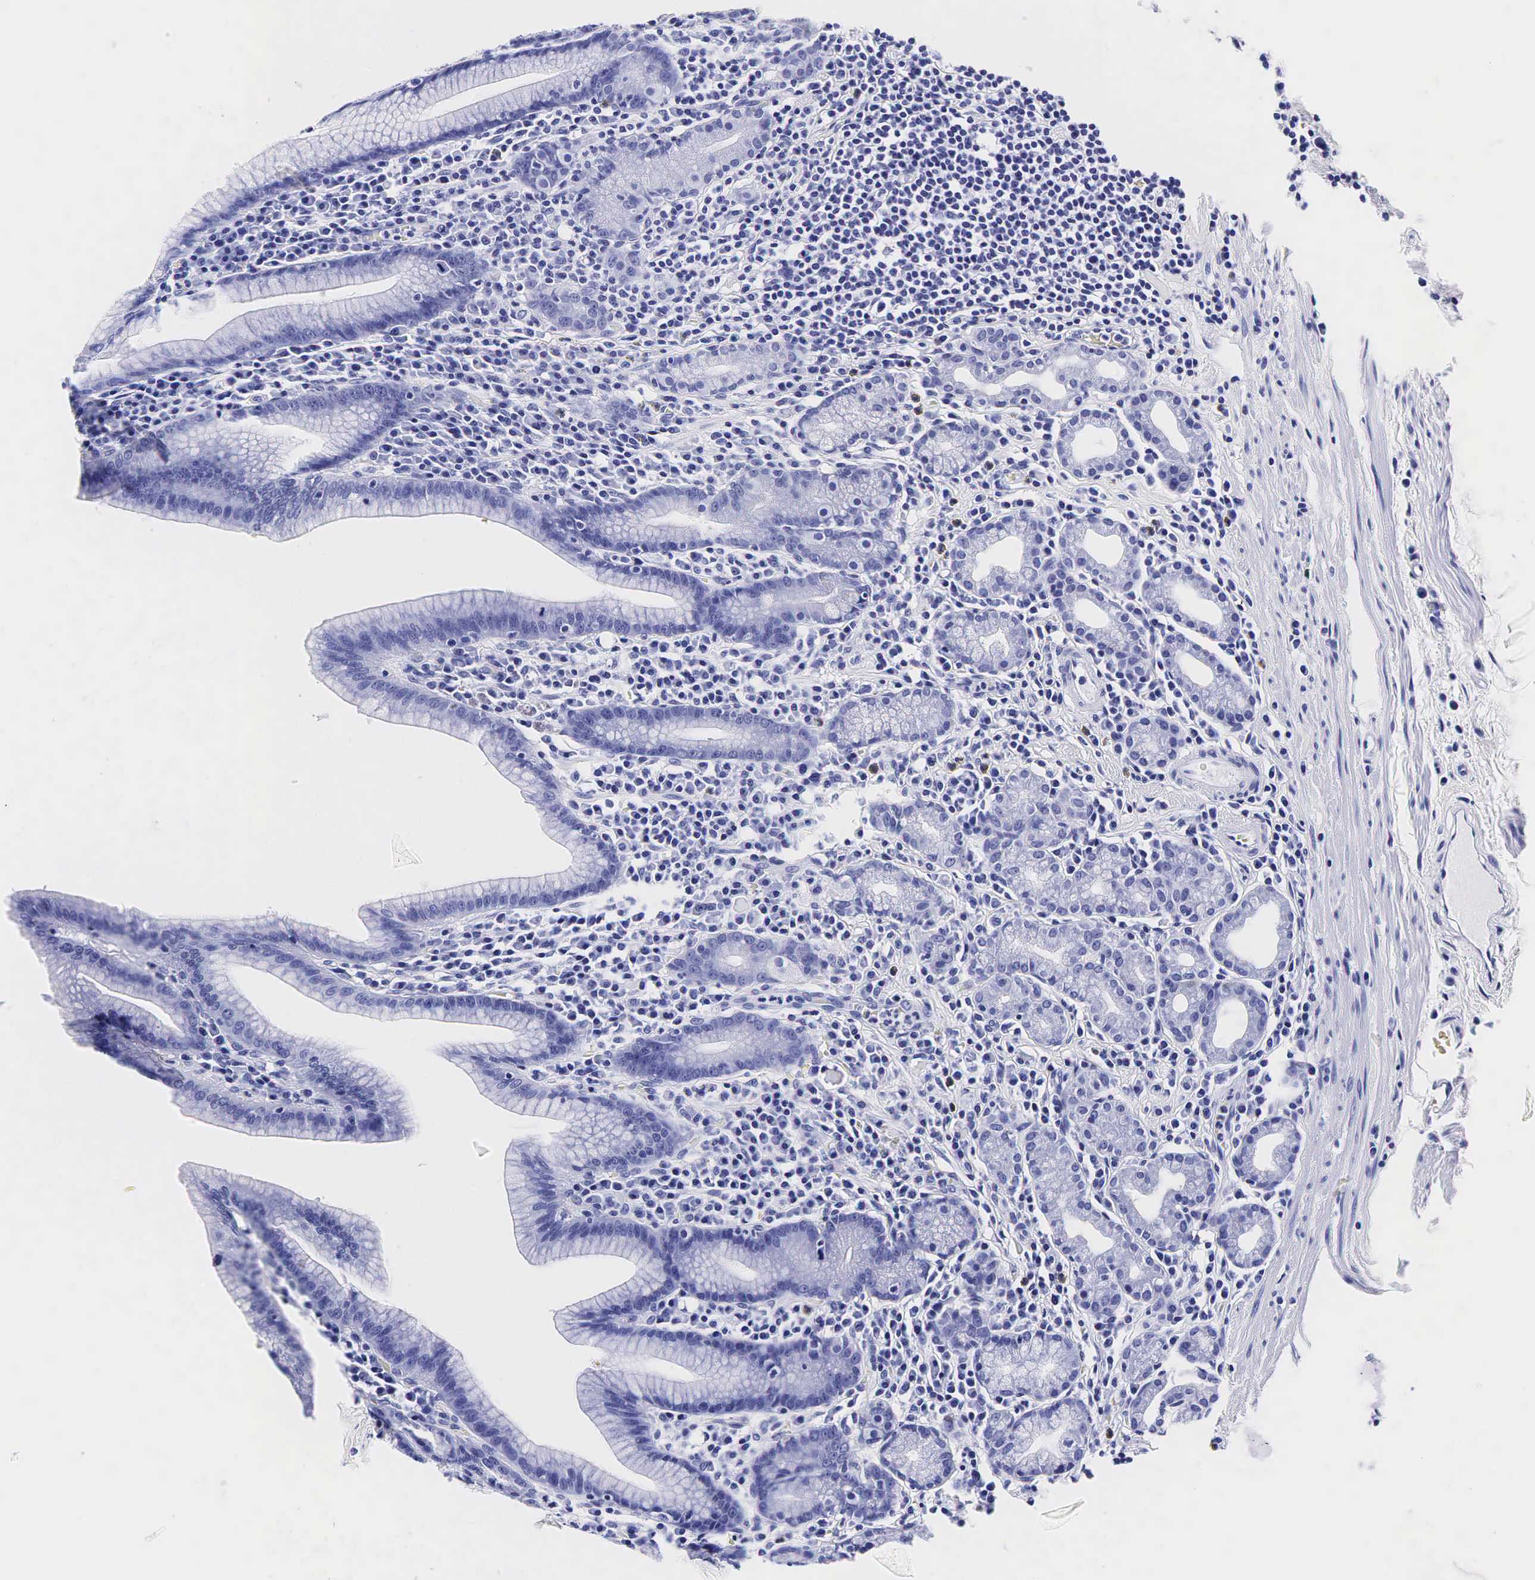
{"staining": {"intensity": "negative", "quantity": "none", "location": "none"}, "tissue": "stomach", "cell_type": "Glandular cells", "image_type": "normal", "snomed": [{"axis": "morphology", "description": "Normal tissue, NOS"}, {"axis": "topography", "description": "Stomach, lower"}], "caption": "Immunohistochemistry histopathology image of unremarkable stomach: human stomach stained with DAB displays no significant protein positivity in glandular cells.", "gene": "TG", "patient": {"sex": "male", "age": 58}}